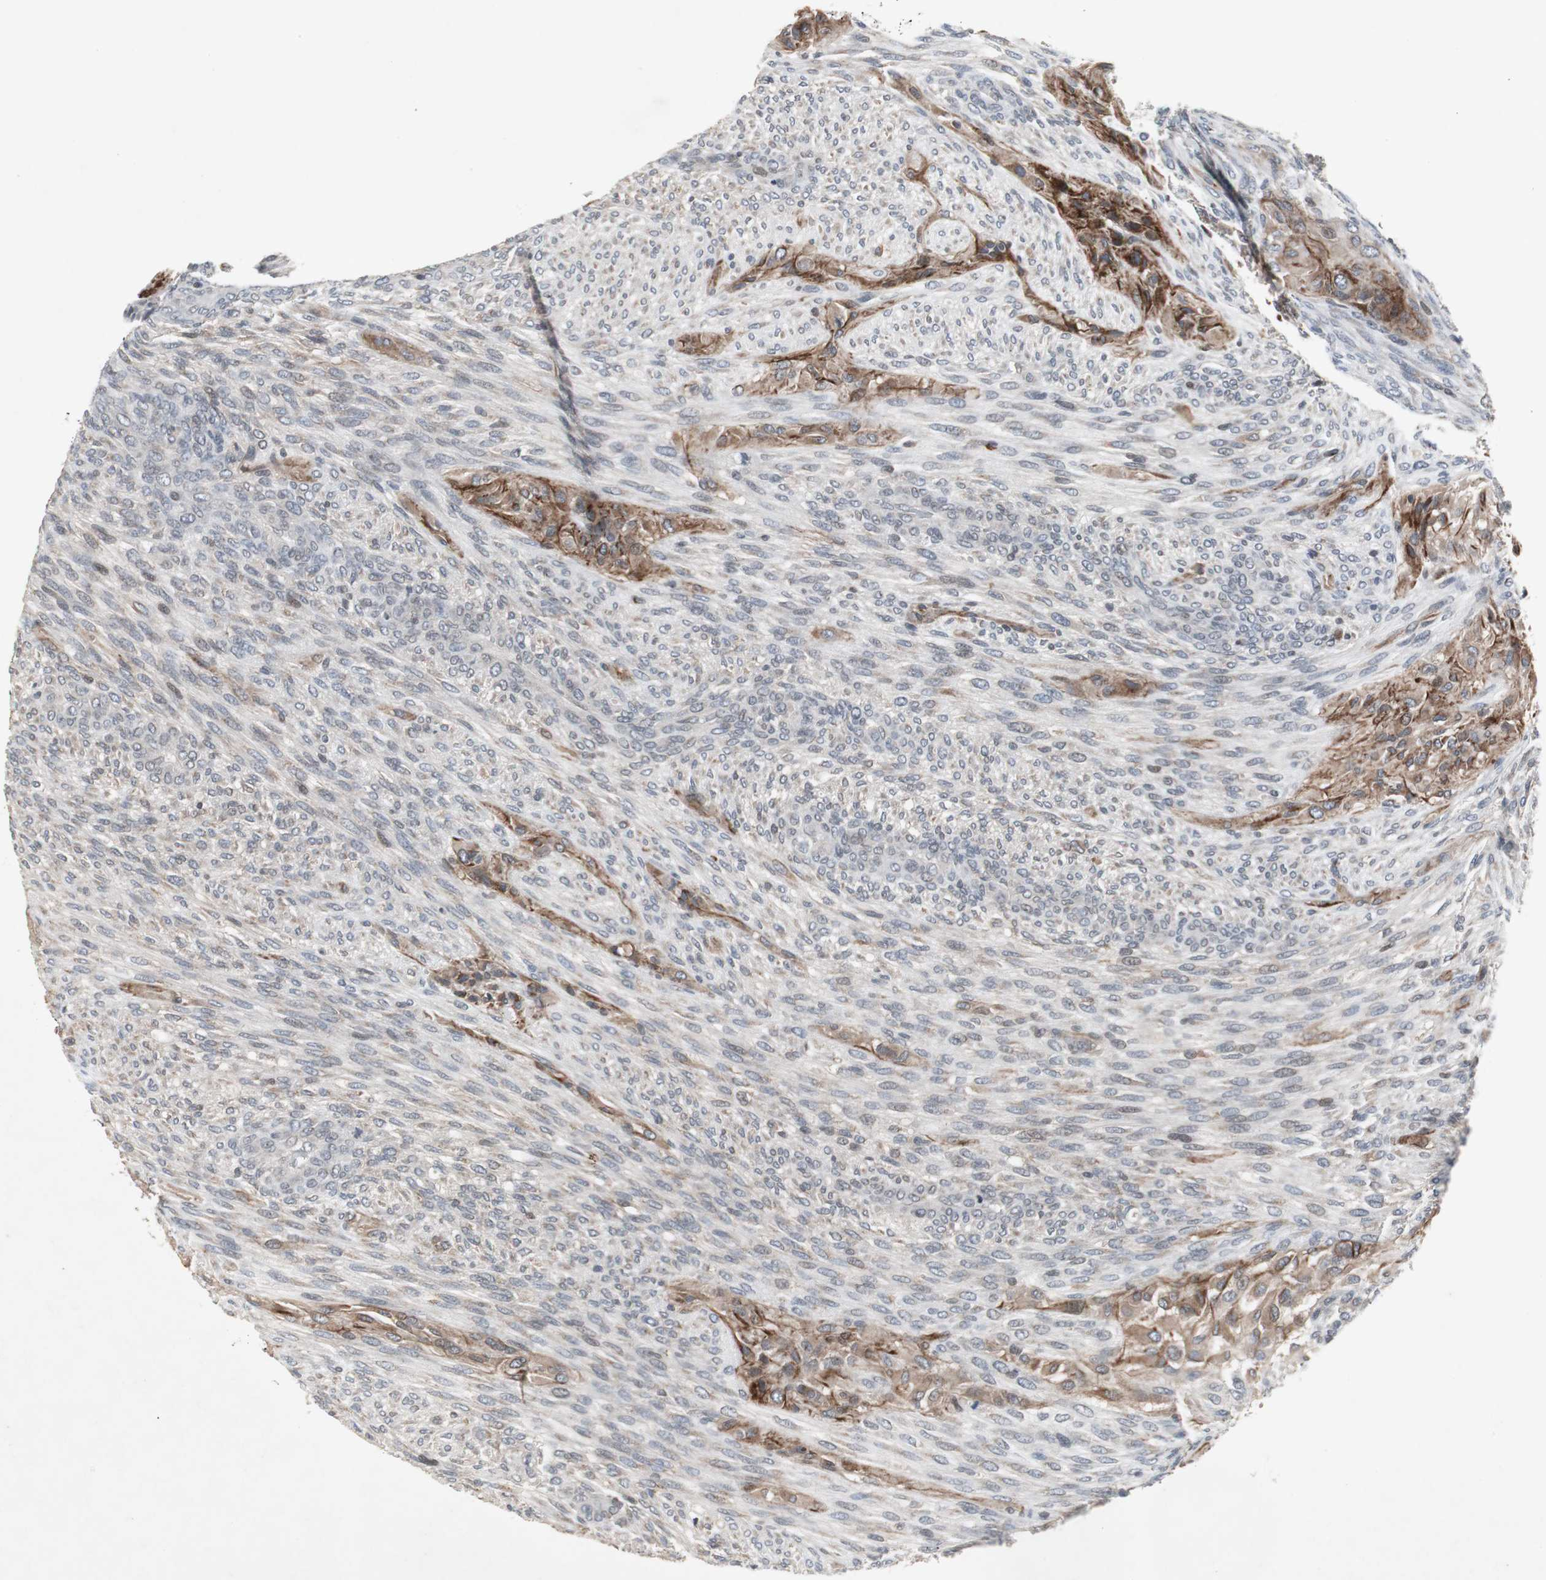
{"staining": {"intensity": "negative", "quantity": "none", "location": "none"}, "tissue": "glioma", "cell_type": "Tumor cells", "image_type": "cancer", "snomed": [{"axis": "morphology", "description": "Glioma, malignant, High grade"}, {"axis": "topography", "description": "Cerebral cortex"}], "caption": "There is no significant staining in tumor cells of malignant glioma (high-grade). (Stains: DAB immunohistochemistry (IHC) with hematoxylin counter stain, Microscopy: brightfield microscopy at high magnification).", "gene": "ZNF396", "patient": {"sex": "female", "age": 55}}